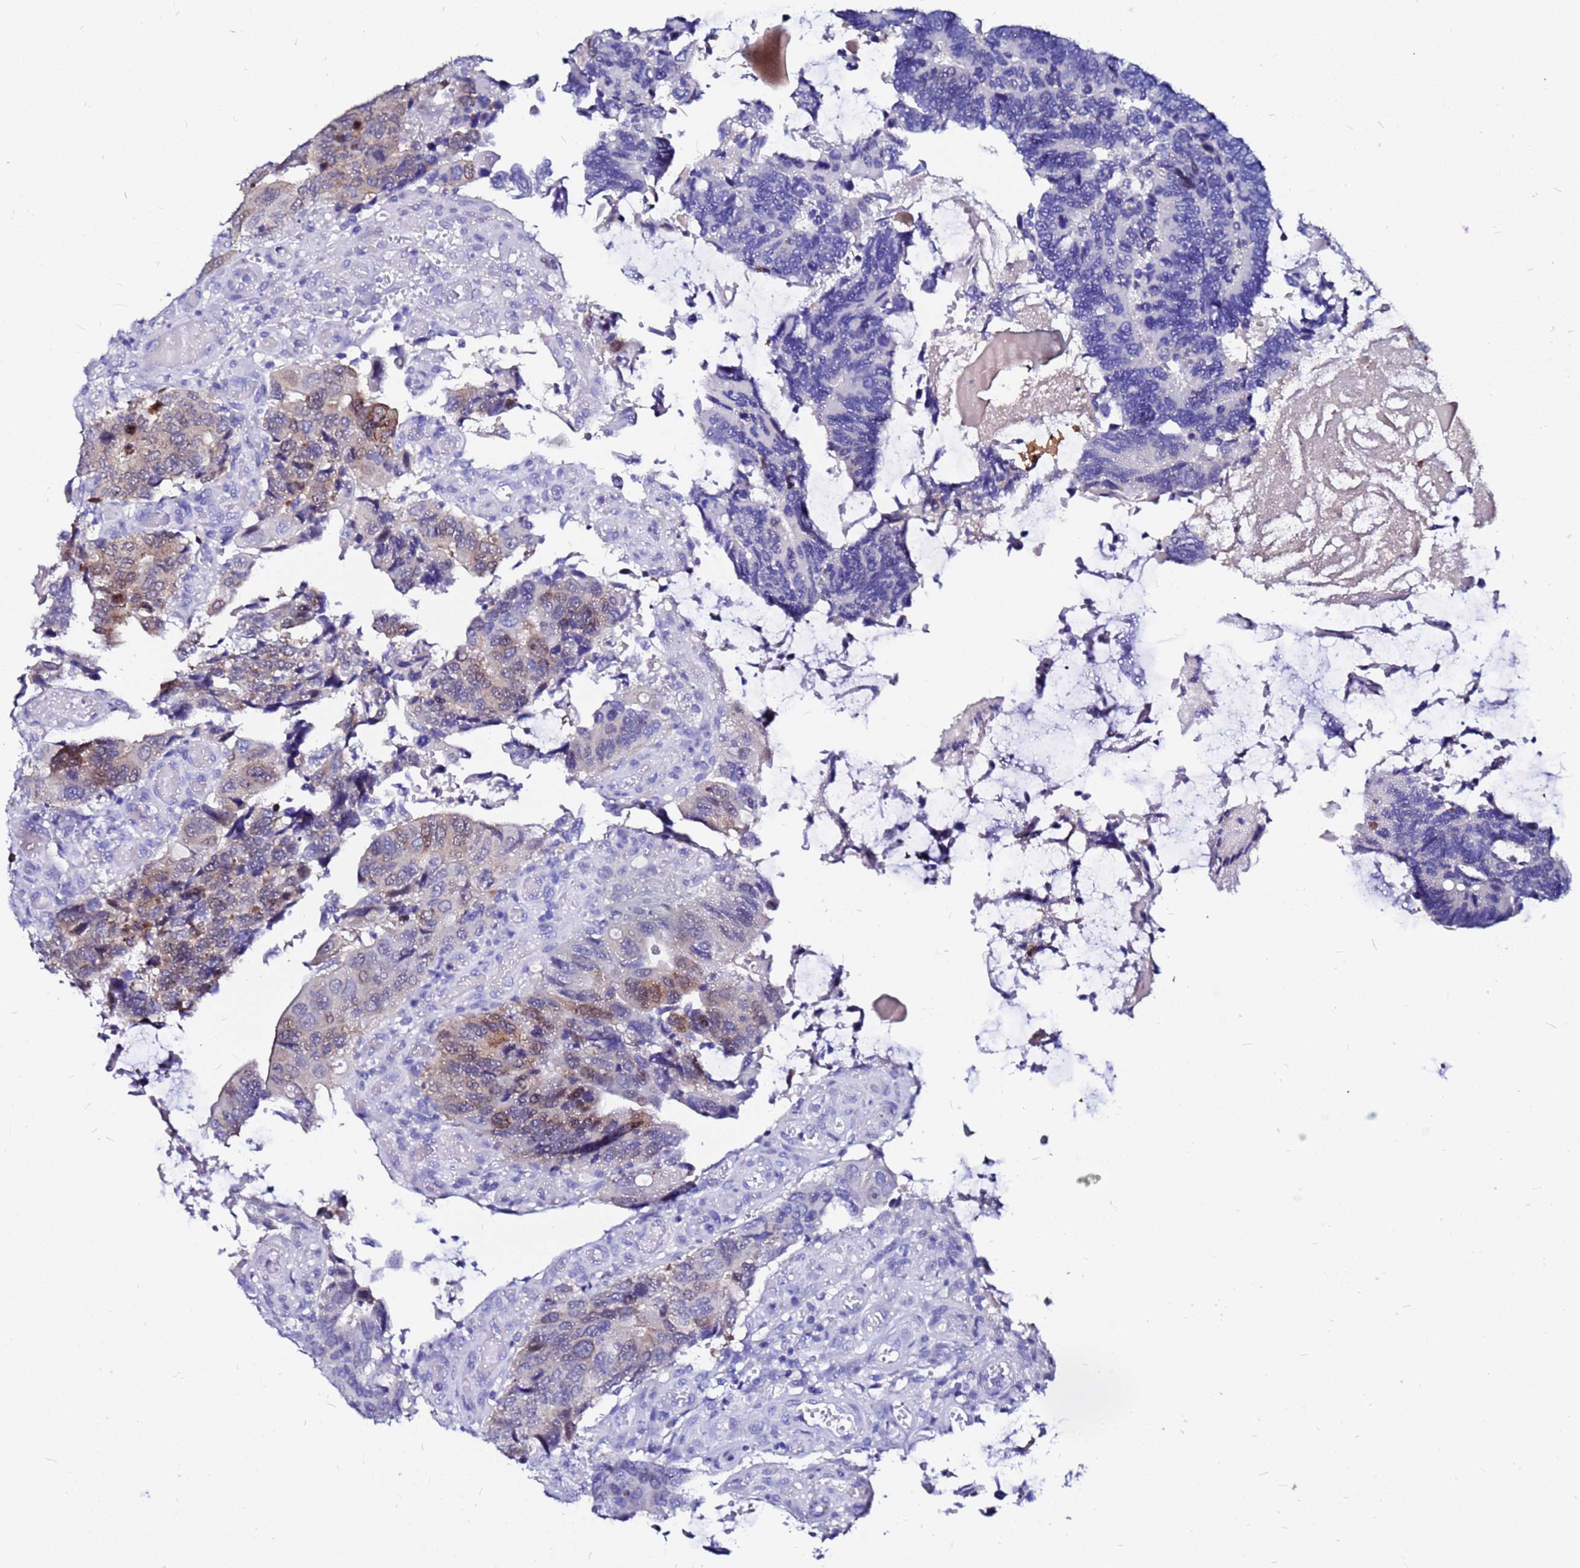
{"staining": {"intensity": "moderate", "quantity": "<25%", "location": "cytoplasmic/membranous"}, "tissue": "colorectal cancer", "cell_type": "Tumor cells", "image_type": "cancer", "snomed": [{"axis": "morphology", "description": "Adenocarcinoma, NOS"}, {"axis": "topography", "description": "Colon"}], "caption": "Immunohistochemical staining of human colorectal cancer (adenocarcinoma) shows moderate cytoplasmic/membranous protein staining in approximately <25% of tumor cells.", "gene": "PPP1R14C", "patient": {"sex": "male", "age": 87}}